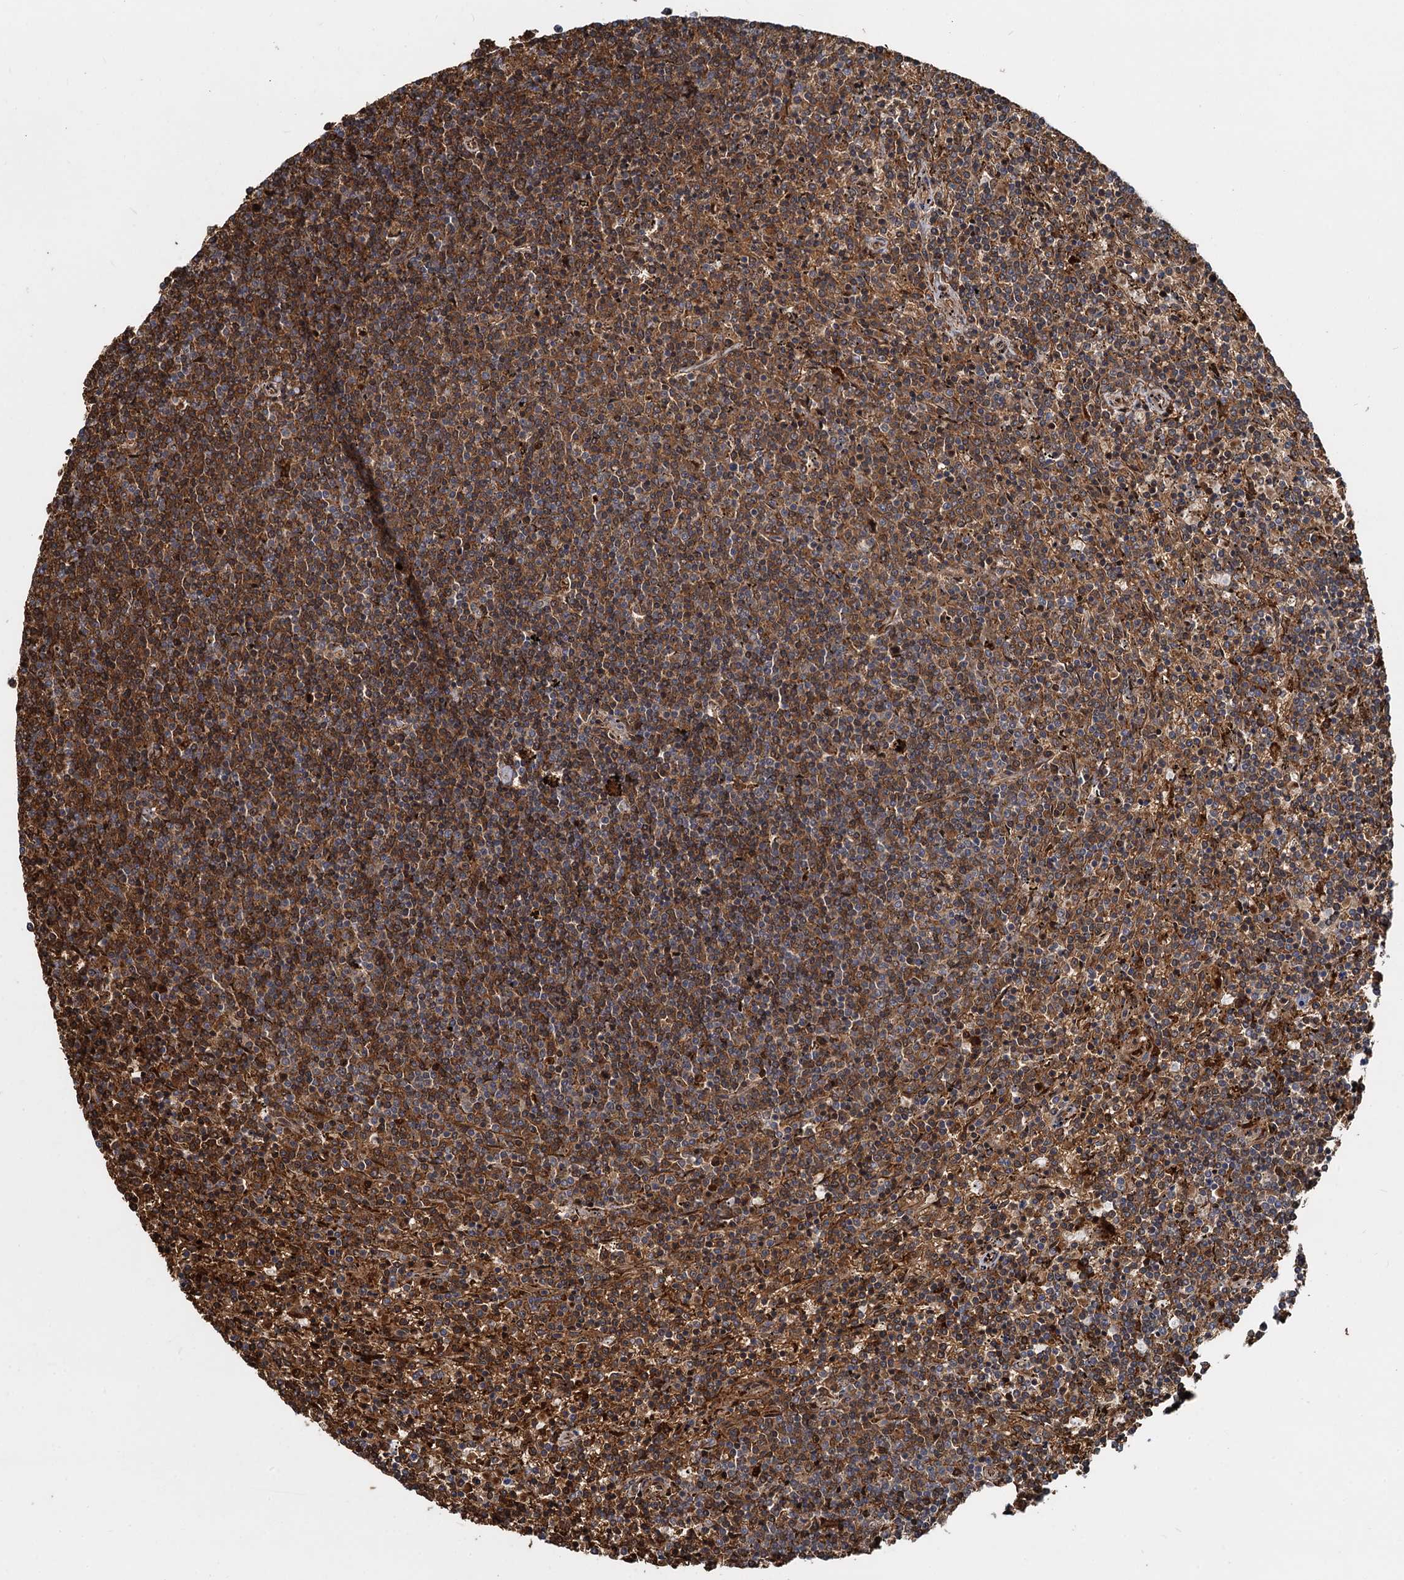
{"staining": {"intensity": "strong", "quantity": ">75%", "location": "cytoplasmic/membranous"}, "tissue": "lymphoma", "cell_type": "Tumor cells", "image_type": "cancer", "snomed": [{"axis": "morphology", "description": "Malignant lymphoma, non-Hodgkin's type, Low grade"}, {"axis": "topography", "description": "Spleen"}], "caption": "Lymphoma stained for a protein (brown) demonstrates strong cytoplasmic/membranous positive expression in about >75% of tumor cells.", "gene": "FANCI", "patient": {"sex": "female", "age": 50}}